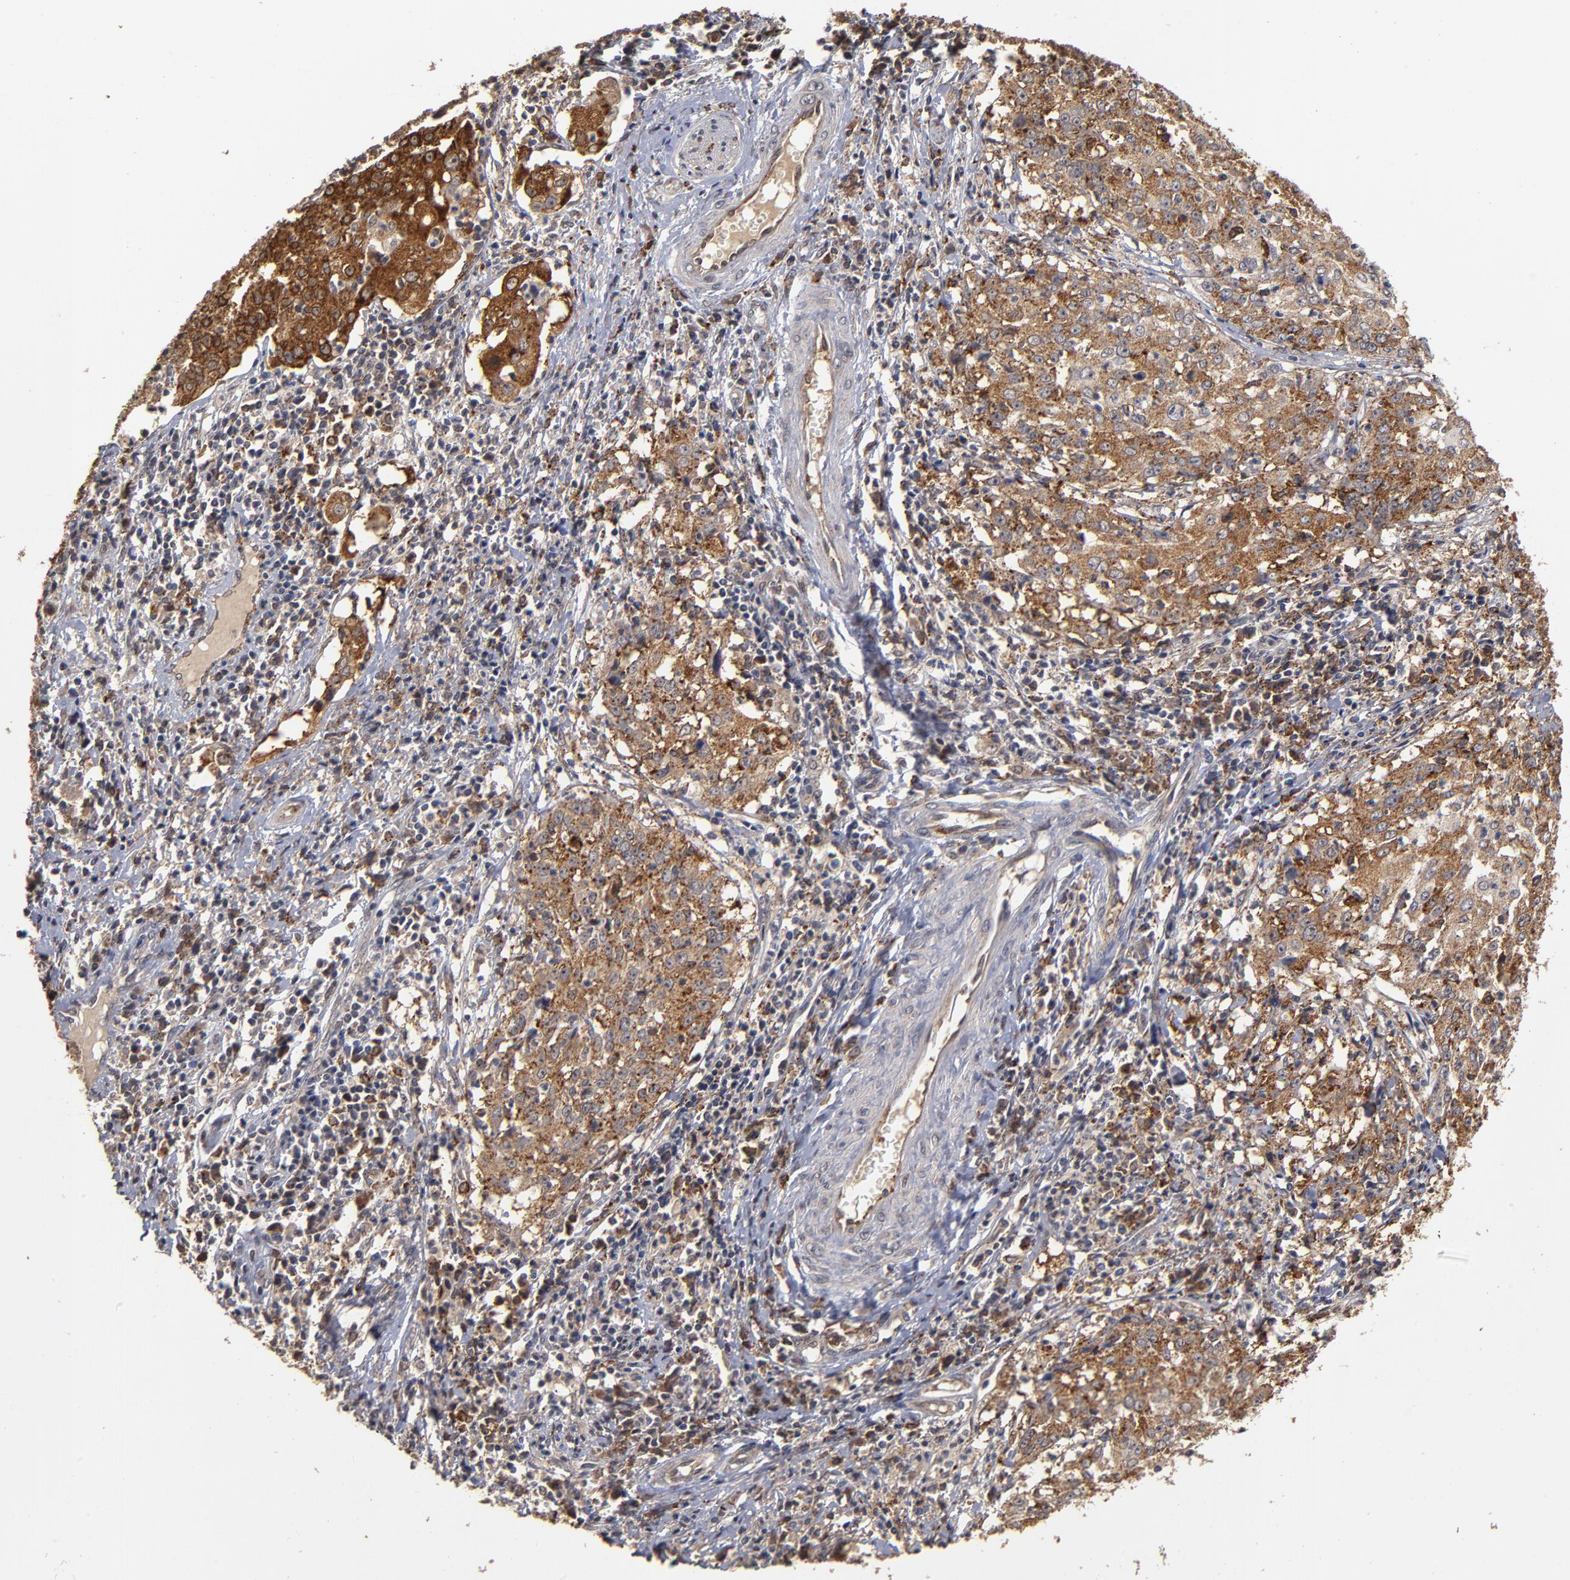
{"staining": {"intensity": "moderate", "quantity": ">75%", "location": "cytoplasmic/membranous"}, "tissue": "cervical cancer", "cell_type": "Tumor cells", "image_type": "cancer", "snomed": [{"axis": "morphology", "description": "Squamous cell carcinoma, NOS"}, {"axis": "topography", "description": "Cervix"}], "caption": "Protein analysis of cervical cancer tissue exhibits moderate cytoplasmic/membranous staining in approximately >75% of tumor cells.", "gene": "ASB8", "patient": {"sex": "female", "age": 39}}